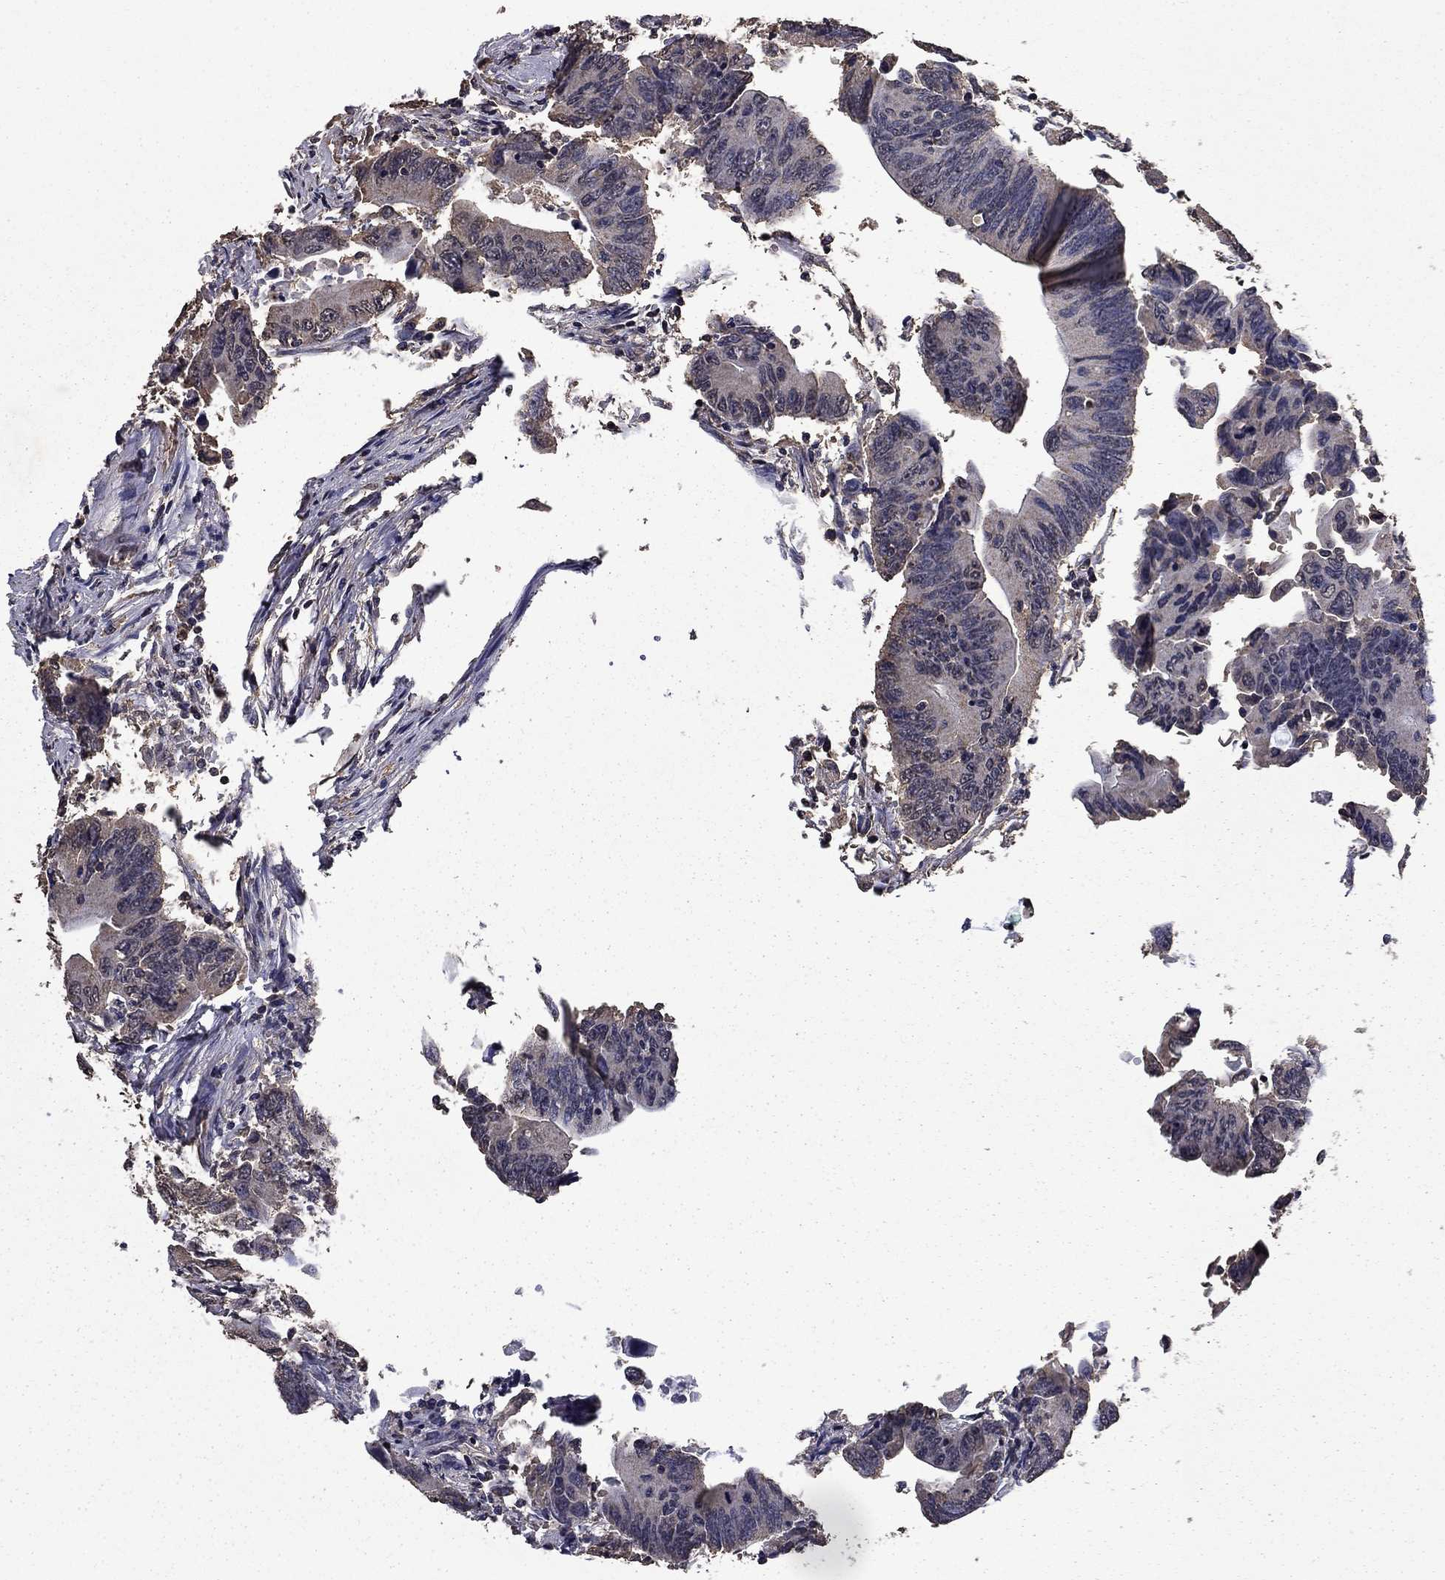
{"staining": {"intensity": "negative", "quantity": "none", "location": "none"}, "tissue": "colorectal cancer", "cell_type": "Tumor cells", "image_type": "cancer", "snomed": [{"axis": "morphology", "description": "Adenocarcinoma, NOS"}, {"axis": "topography", "description": "Colon"}], "caption": "Tumor cells are negative for brown protein staining in adenocarcinoma (colorectal).", "gene": "MFAP3L", "patient": {"sex": "female", "age": 90}}